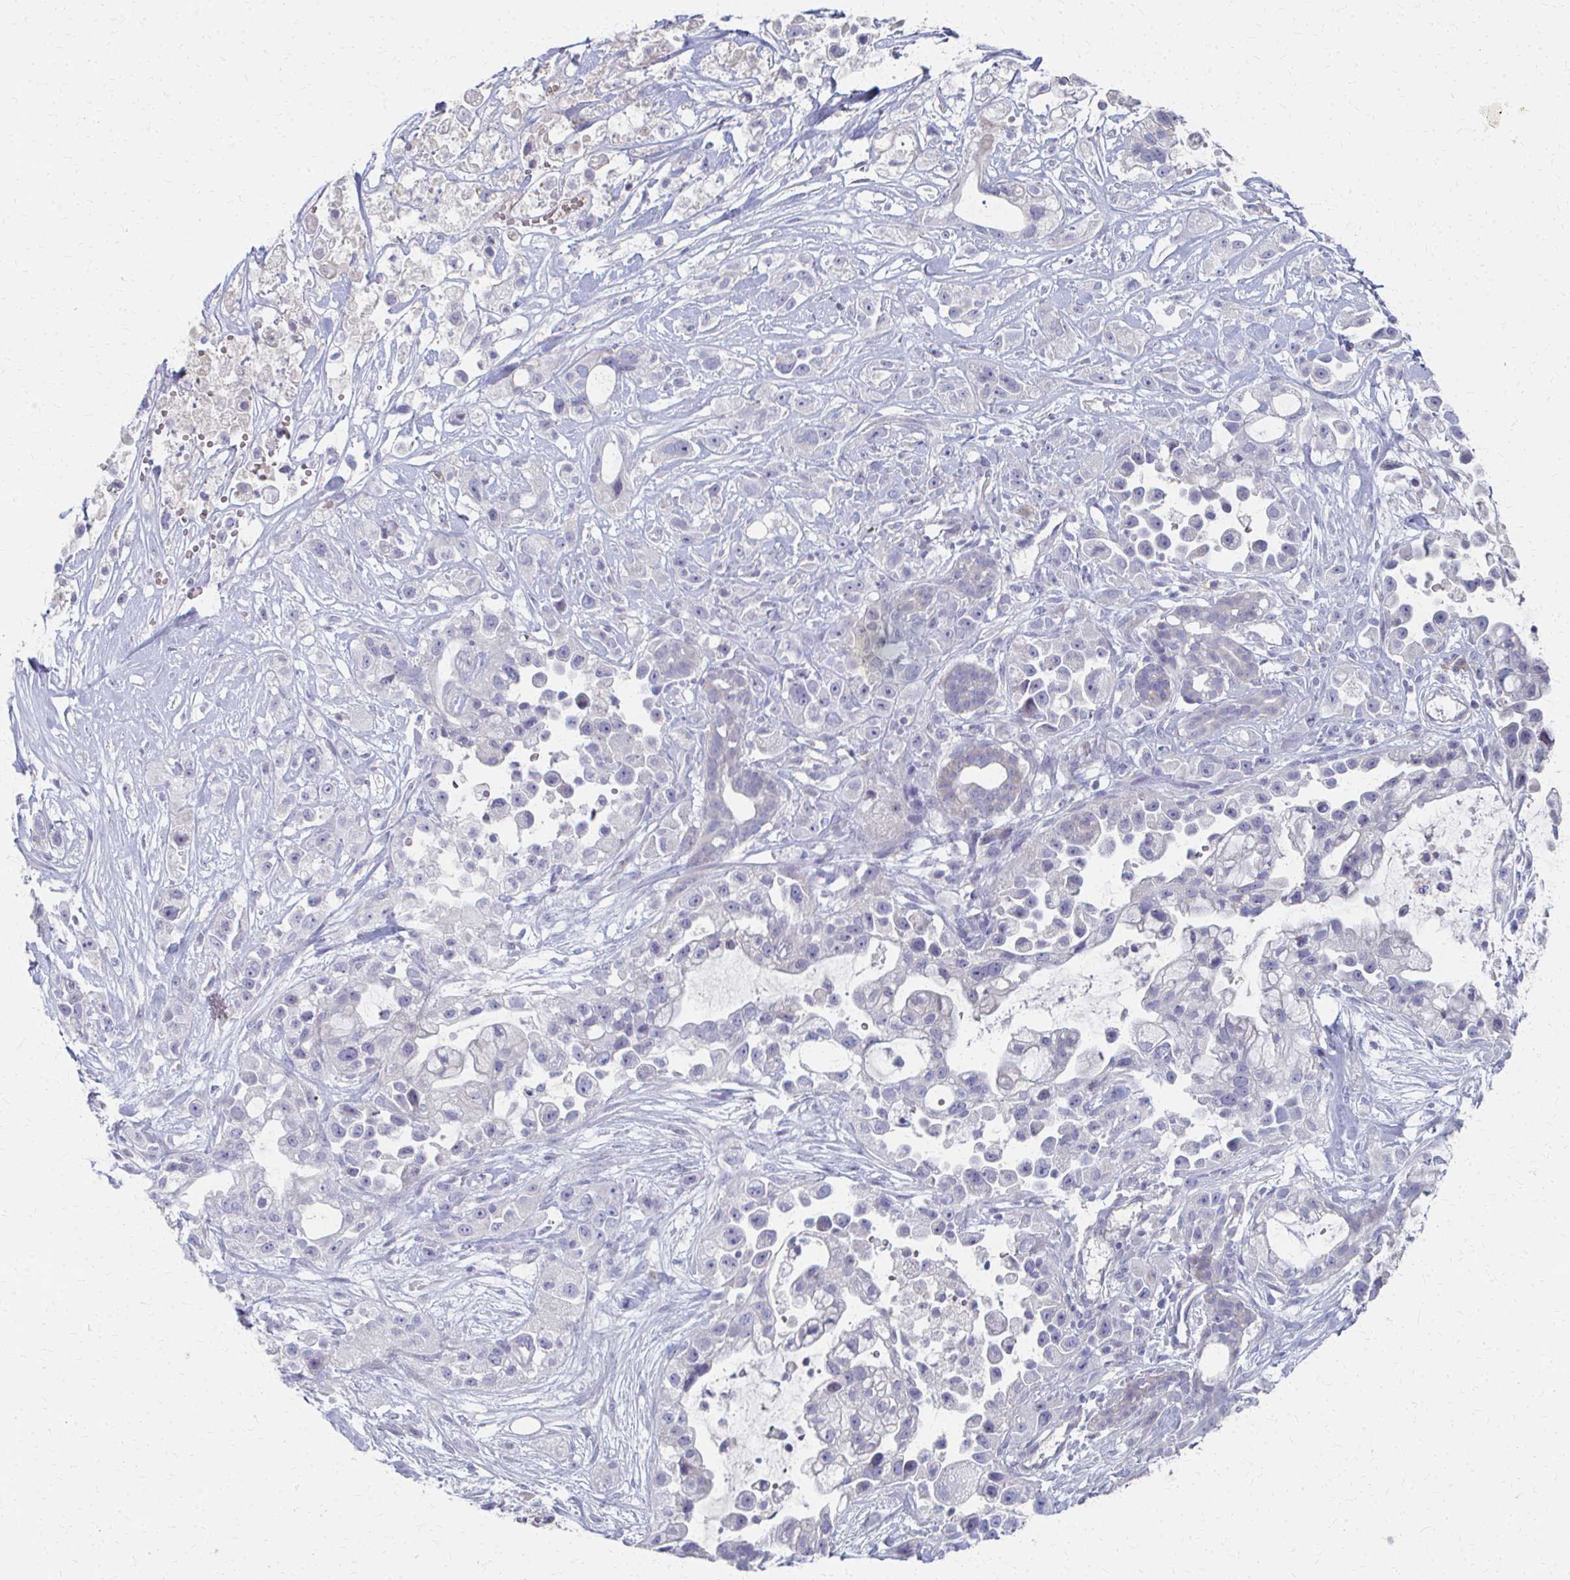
{"staining": {"intensity": "negative", "quantity": "none", "location": "none"}, "tissue": "pancreatic cancer", "cell_type": "Tumor cells", "image_type": "cancer", "snomed": [{"axis": "morphology", "description": "Adenocarcinoma, NOS"}, {"axis": "topography", "description": "Pancreas"}], "caption": "This is an immunohistochemistry micrograph of human adenocarcinoma (pancreatic). There is no staining in tumor cells.", "gene": "MS4A2", "patient": {"sex": "male", "age": 44}}